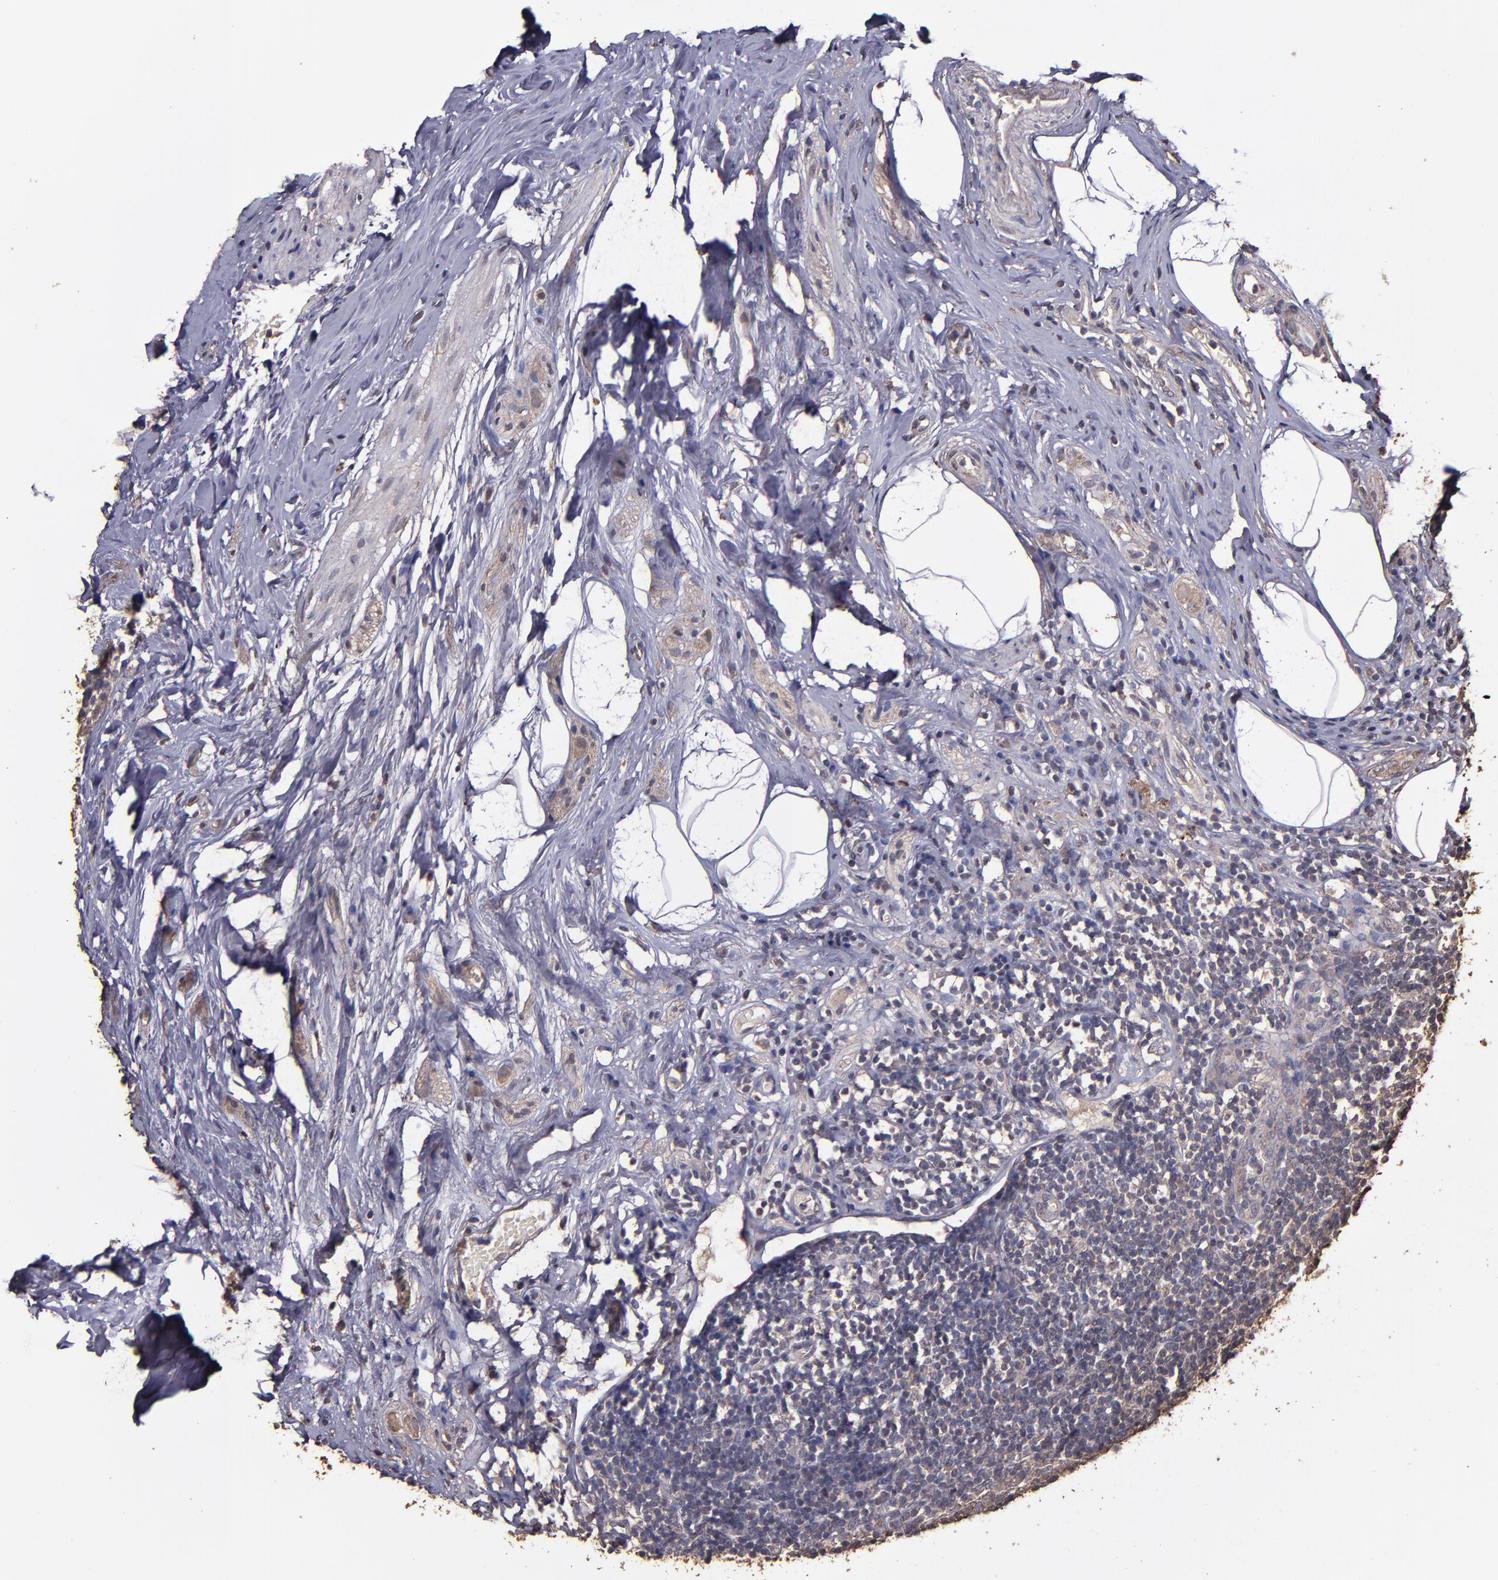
{"staining": {"intensity": "weak", "quantity": ">75%", "location": "cytoplasmic/membranous"}, "tissue": "appendix", "cell_type": "Glandular cells", "image_type": "normal", "snomed": [{"axis": "morphology", "description": "Normal tissue, NOS"}, {"axis": "topography", "description": "Appendix"}], "caption": "Appendix was stained to show a protein in brown. There is low levels of weak cytoplasmic/membranous positivity in approximately >75% of glandular cells. (Brightfield microscopy of DAB IHC at high magnification).", "gene": "HECTD1", "patient": {"sex": "male", "age": 38}}